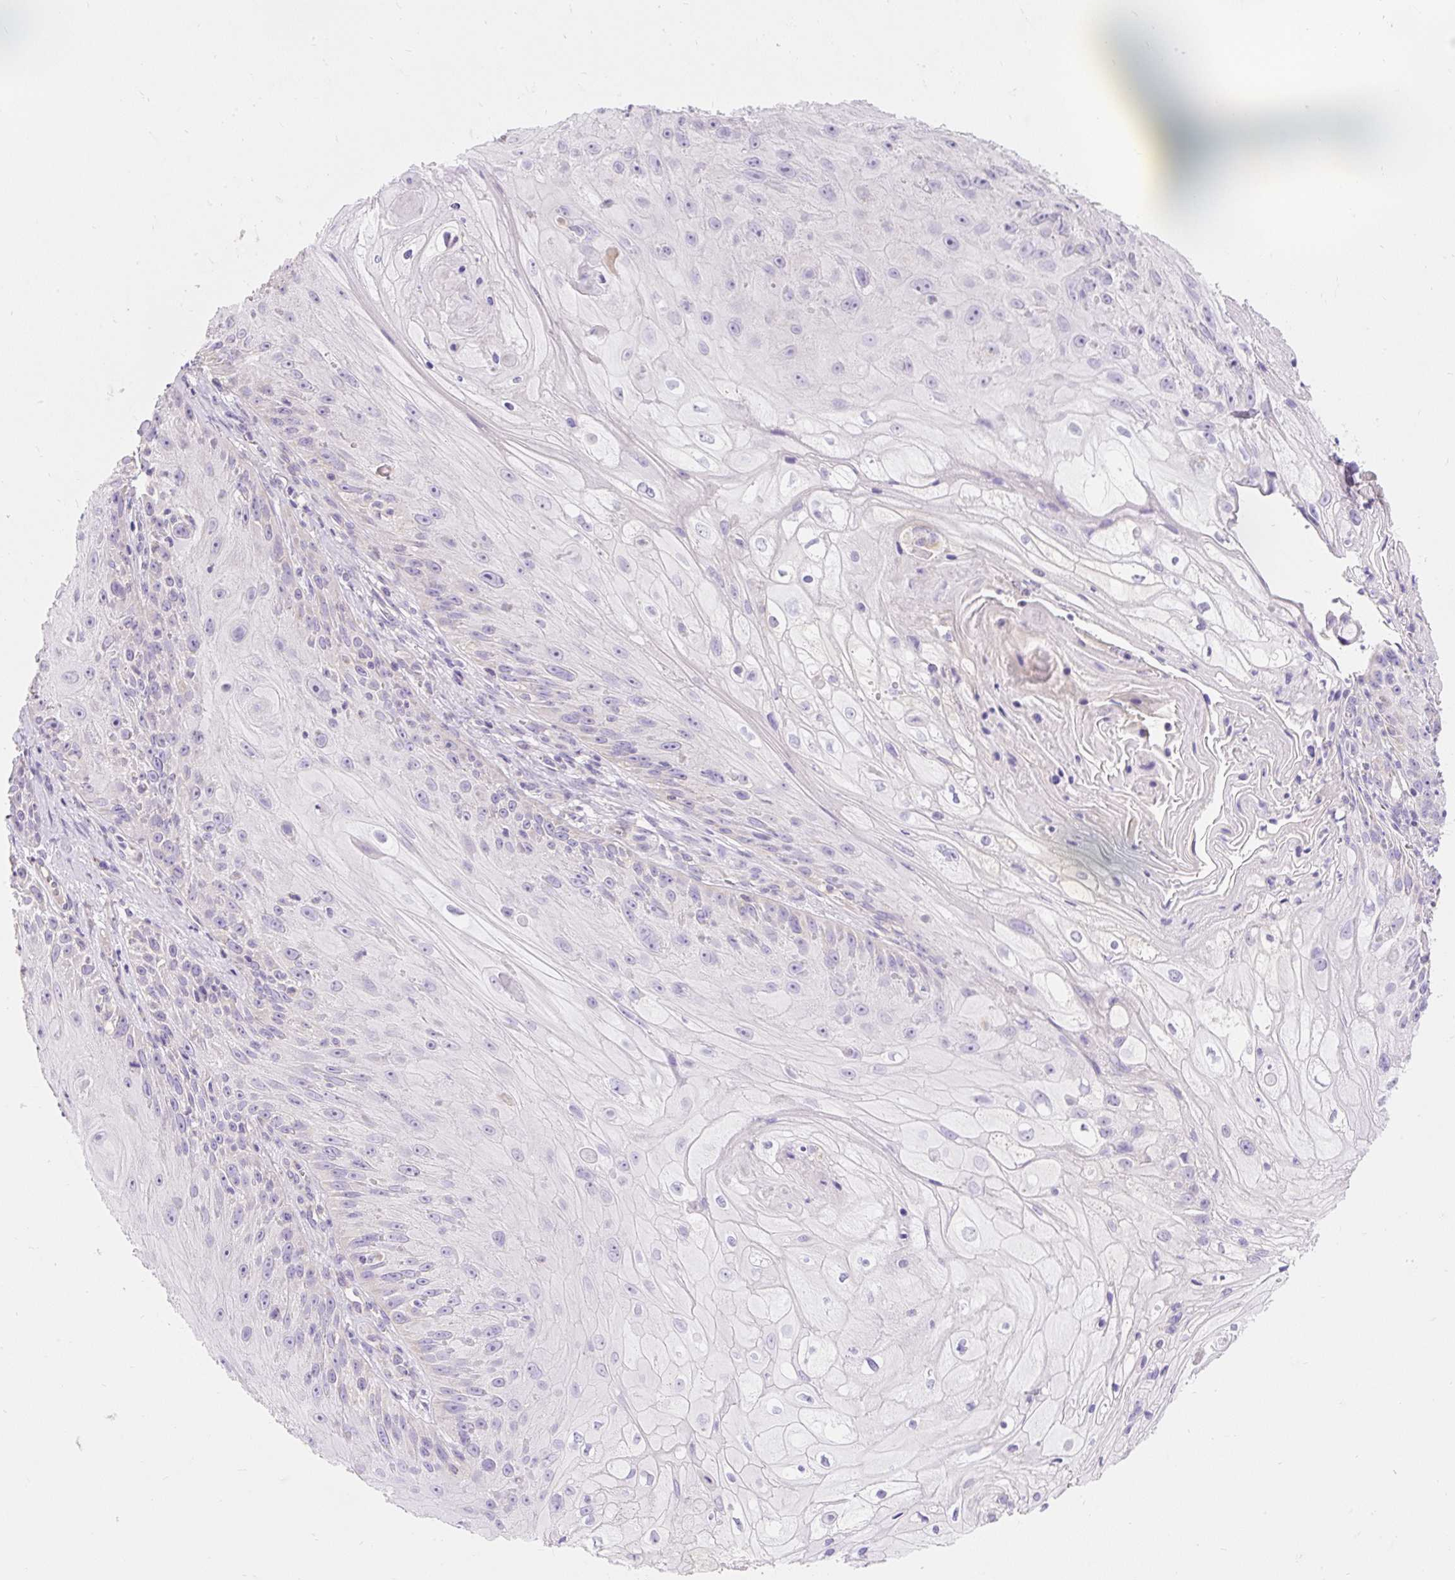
{"staining": {"intensity": "negative", "quantity": "none", "location": "none"}, "tissue": "skin cancer", "cell_type": "Tumor cells", "image_type": "cancer", "snomed": [{"axis": "morphology", "description": "Squamous cell carcinoma, NOS"}, {"axis": "topography", "description": "Skin"}, {"axis": "topography", "description": "Vulva"}], "caption": "DAB immunohistochemical staining of human skin squamous cell carcinoma demonstrates no significant expression in tumor cells.", "gene": "PMAIP1", "patient": {"sex": "female", "age": 76}}